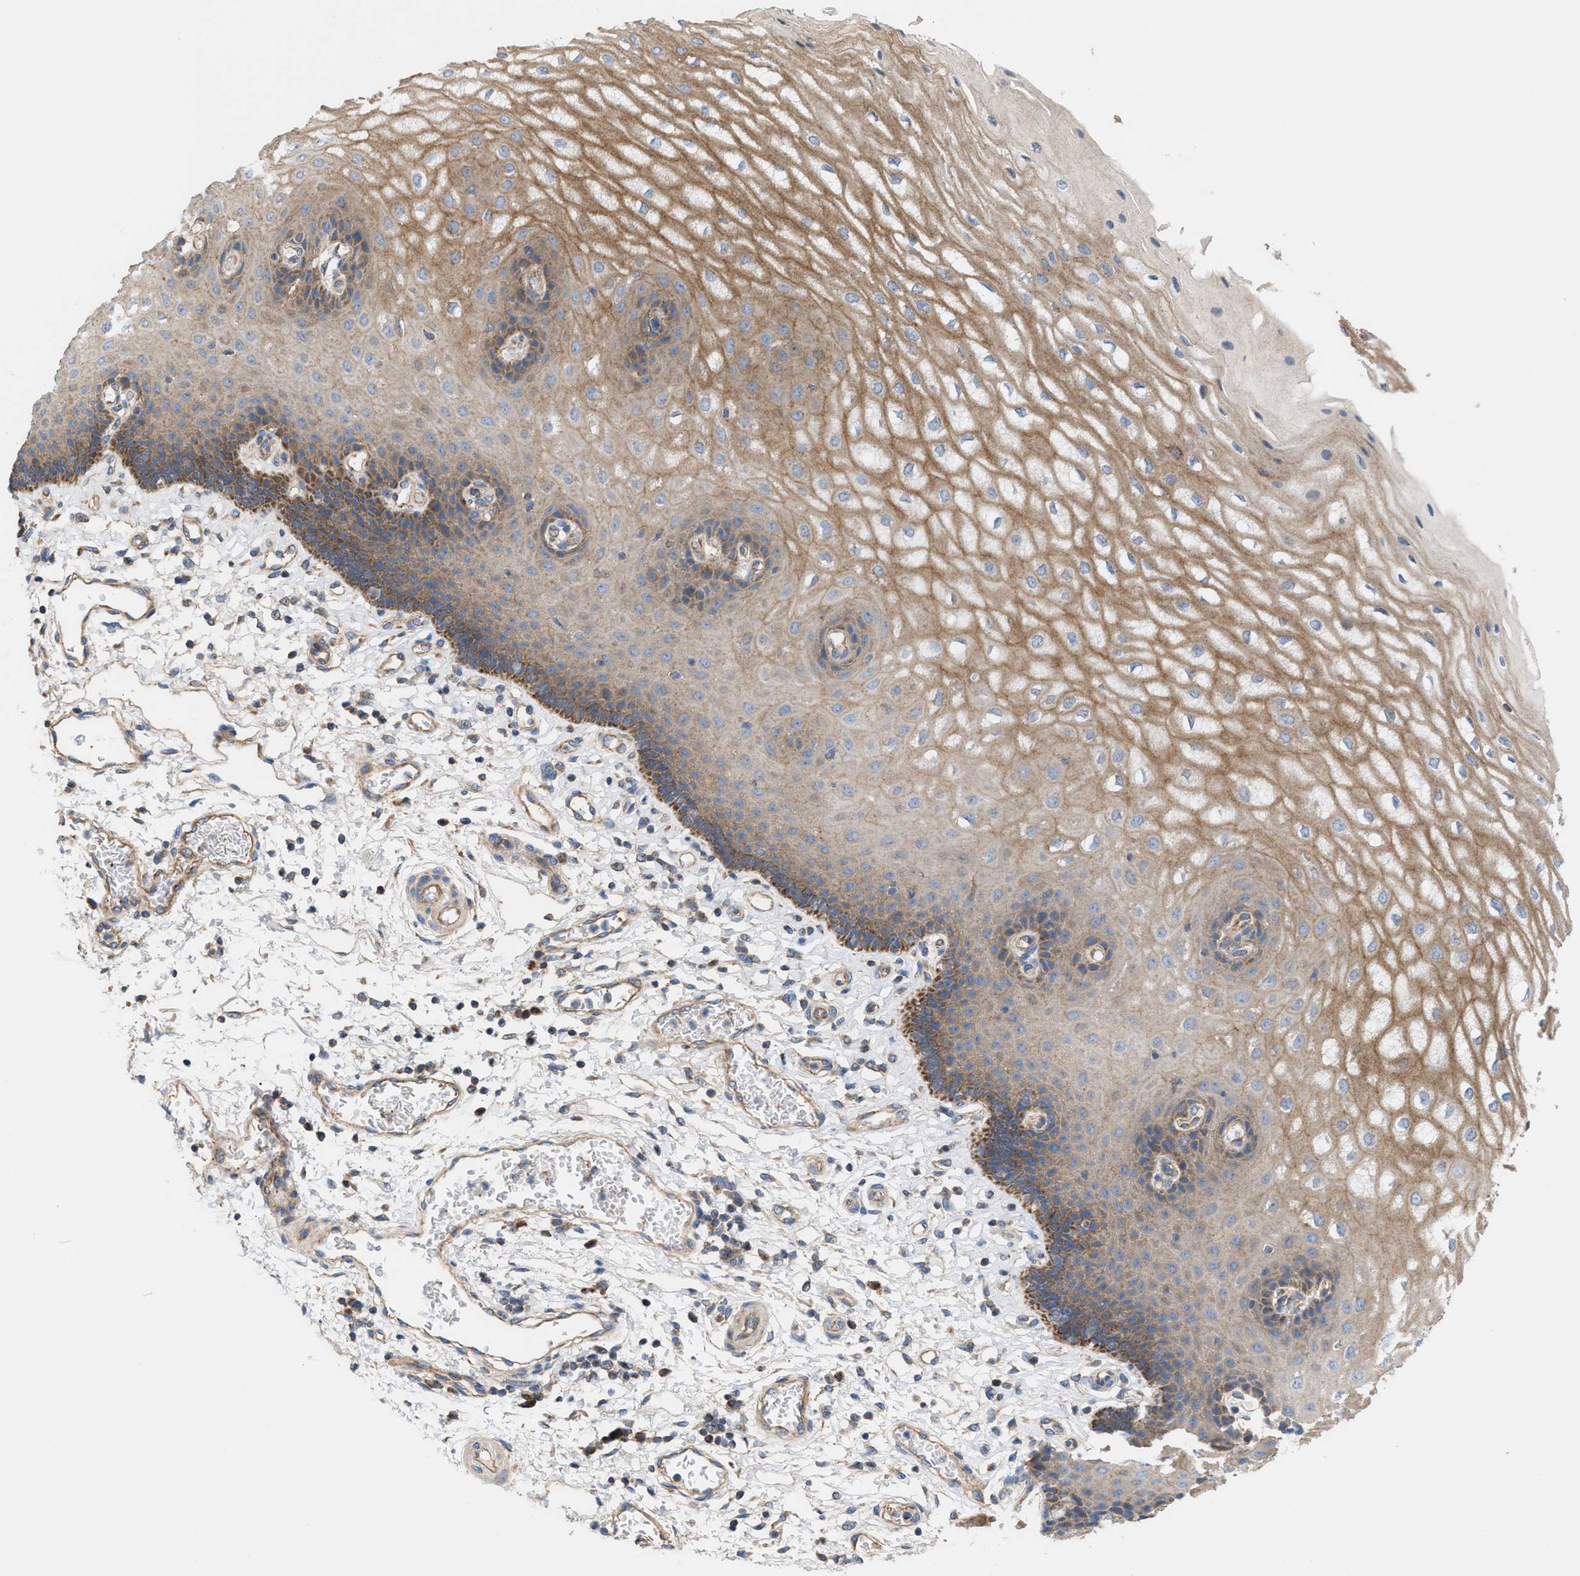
{"staining": {"intensity": "moderate", "quantity": ">75%", "location": "cytoplasmic/membranous"}, "tissue": "esophagus", "cell_type": "Squamous epithelial cells", "image_type": "normal", "snomed": [{"axis": "morphology", "description": "Normal tissue, NOS"}, {"axis": "topography", "description": "Esophagus"}], "caption": "Esophagus stained with immunohistochemistry shows moderate cytoplasmic/membranous positivity in about >75% of squamous epithelial cells. Ihc stains the protein of interest in brown and the nuclei are stained blue.", "gene": "OXSM", "patient": {"sex": "male", "age": 54}}